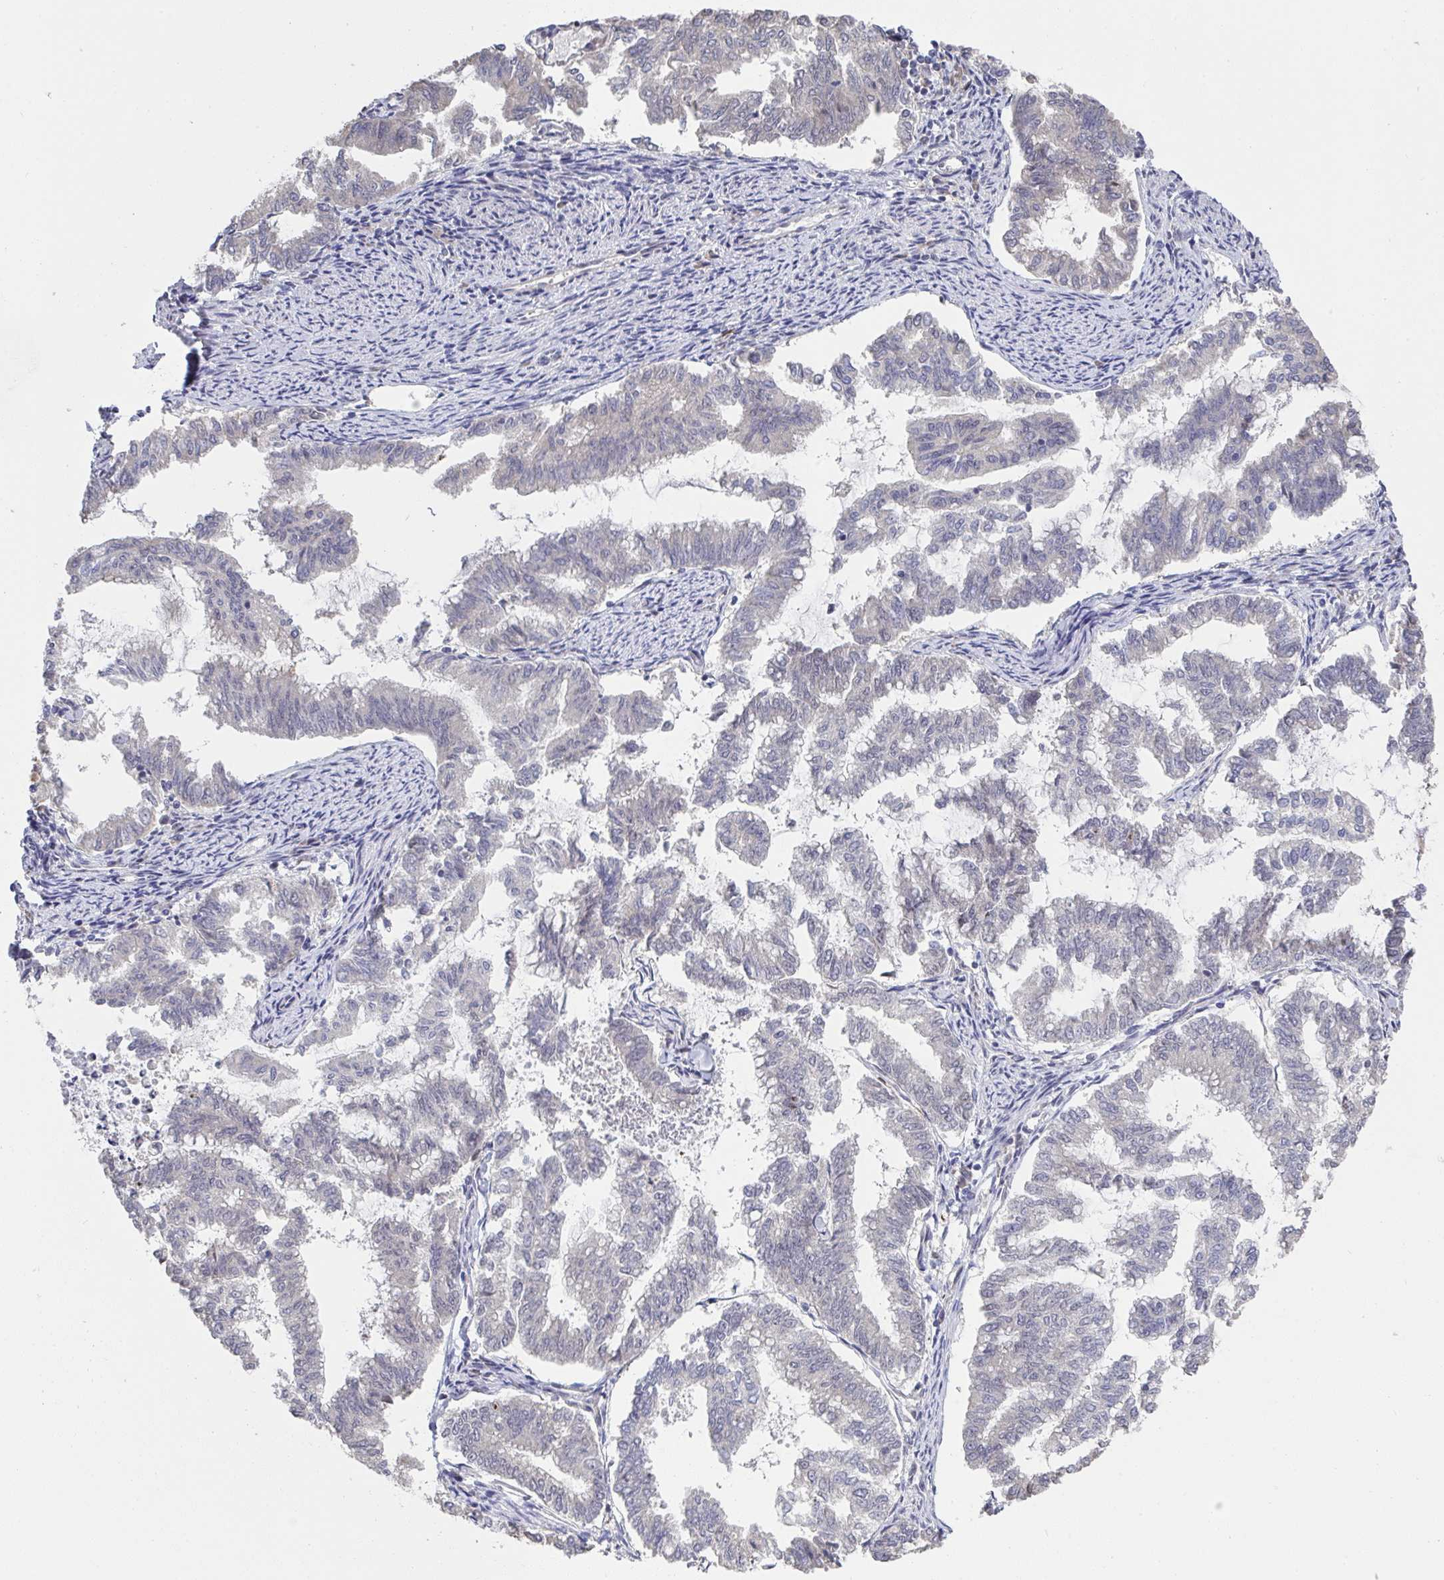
{"staining": {"intensity": "negative", "quantity": "none", "location": "none"}, "tissue": "endometrial cancer", "cell_type": "Tumor cells", "image_type": "cancer", "snomed": [{"axis": "morphology", "description": "Adenocarcinoma, NOS"}, {"axis": "topography", "description": "Endometrium"}], "caption": "Immunohistochemistry of human endometrial cancer (adenocarcinoma) displays no positivity in tumor cells.", "gene": "JMJD1C", "patient": {"sex": "female", "age": 79}}